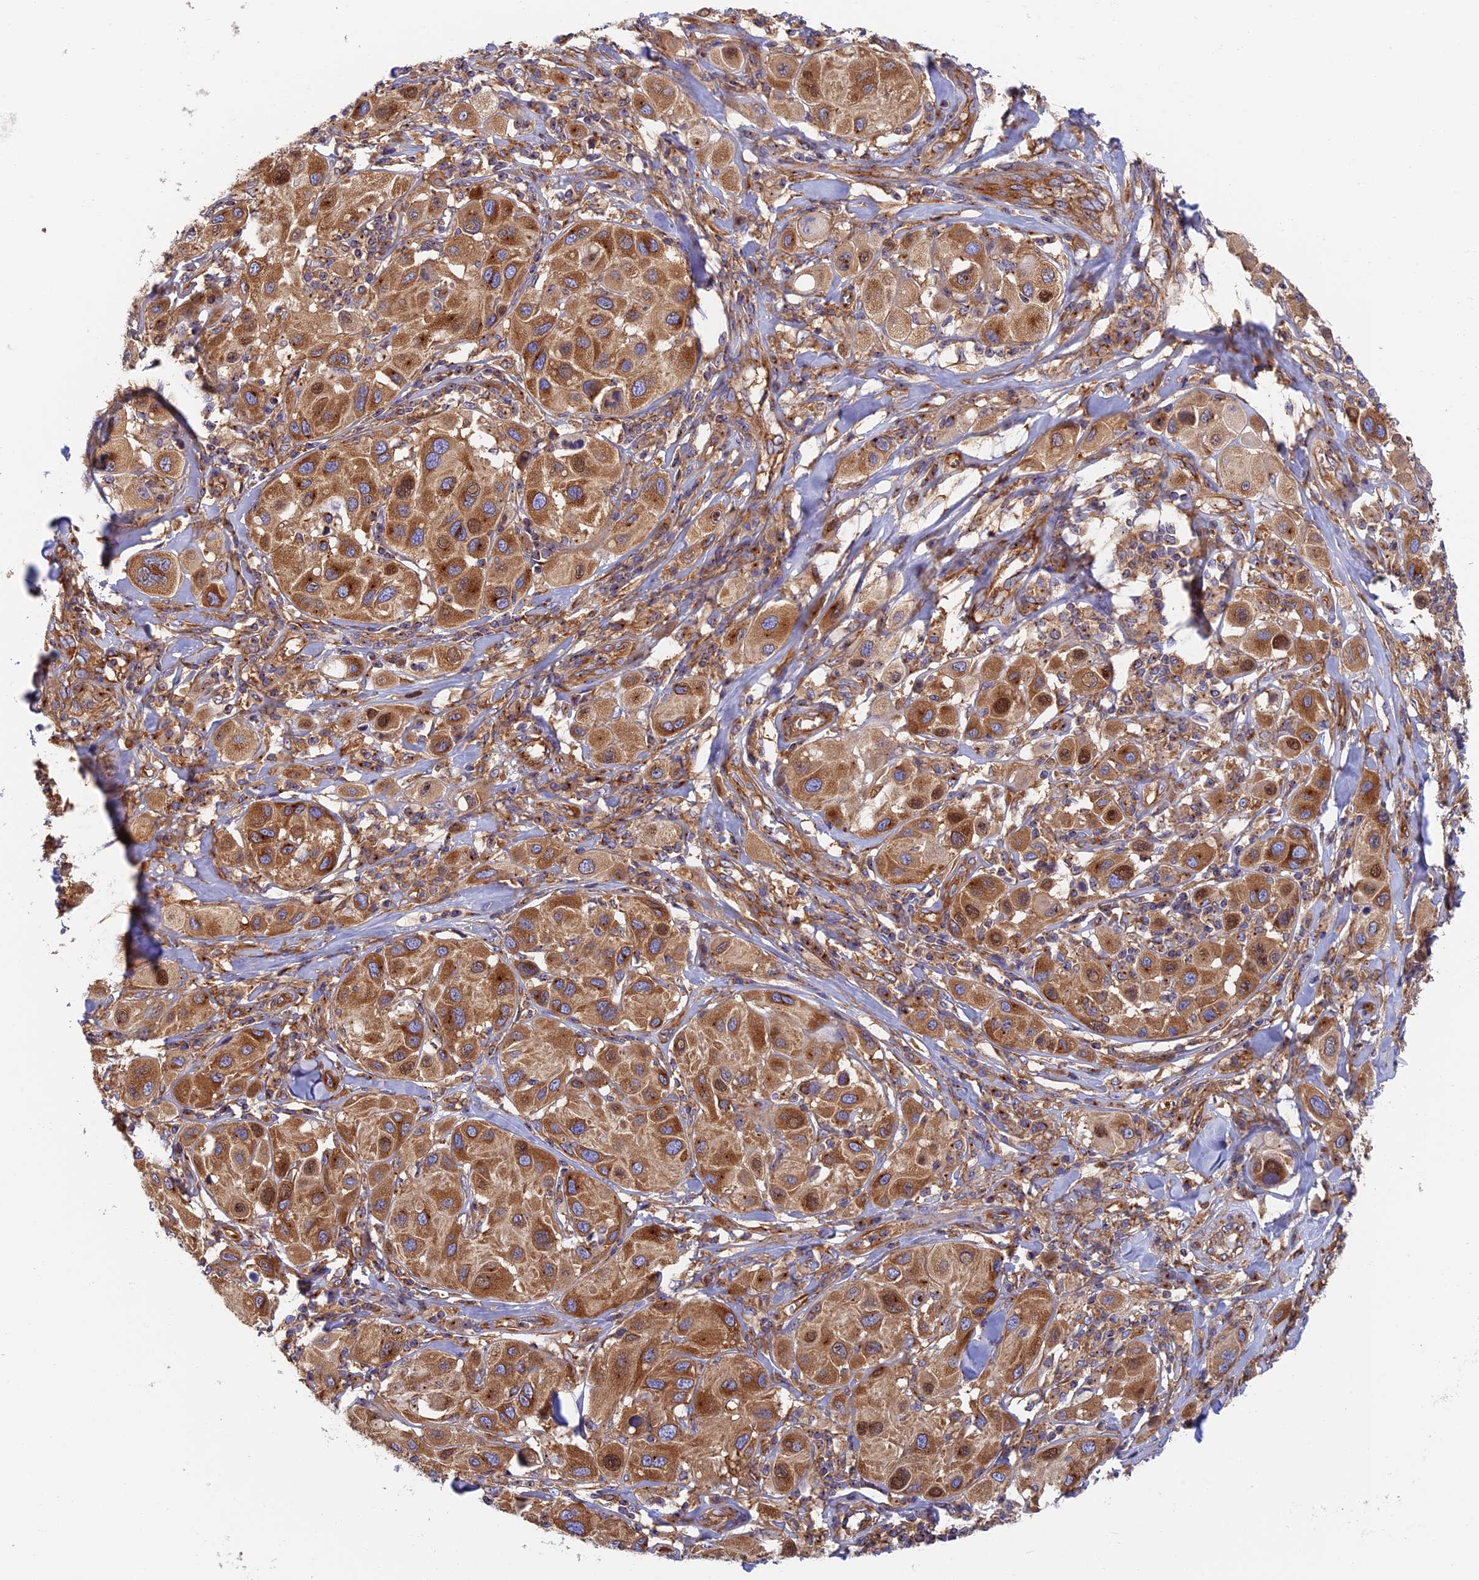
{"staining": {"intensity": "moderate", "quantity": ">75%", "location": "cytoplasmic/membranous,nuclear"}, "tissue": "melanoma", "cell_type": "Tumor cells", "image_type": "cancer", "snomed": [{"axis": "morphology", "description": "Malignant melanoma, Metastatic site"}, {"axis": "topography", "description": "Skin"}], "caption": "Approximately >75% of tumor cells in malignant melanoma (metastatic site) show moderate cytoplasmic/membranous and nuclear protein positivity as visualized by brown immunohistochemical staining.", "gene": "DCTN2", "patient": {"sex": "male", "age": 41}}